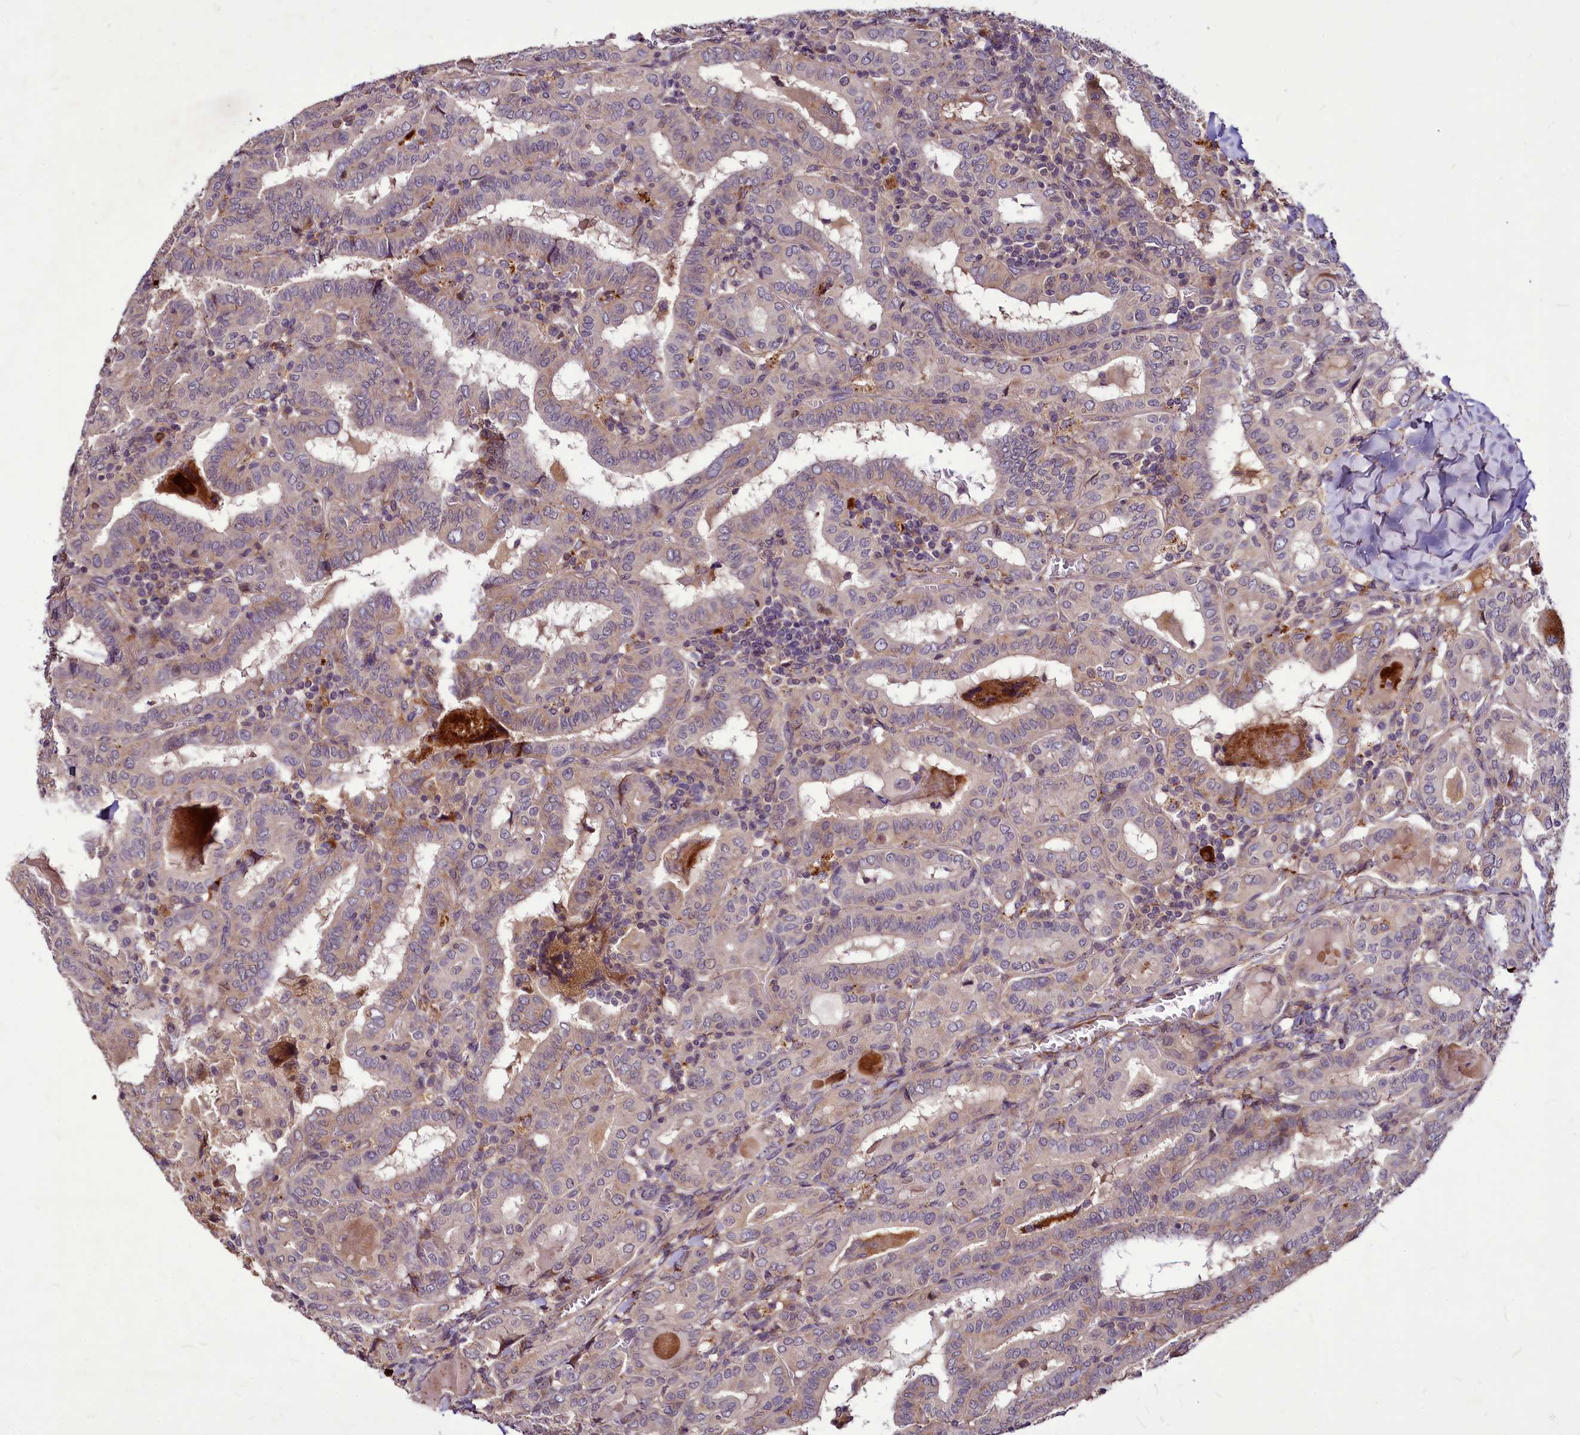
{"staining": {"intensity": "negative", "quantity": "none", "location": "none"}, "tissue": "thyroid cancer", "cell_type": "Tumor cells", "image_type": "cancer", "snomed": [{"axis": "morphology", "description": "Papillary adenocarcinoma, NOS"}, {"axis": "topography", "description": "Thyroid gland"}], "caption": "Tumor cells are negative for protein expression in human thyroid cancer (papillary adenocarcinoma).", "gene": "C11orf86", "patient": {"sex": "female", "age": 72}}